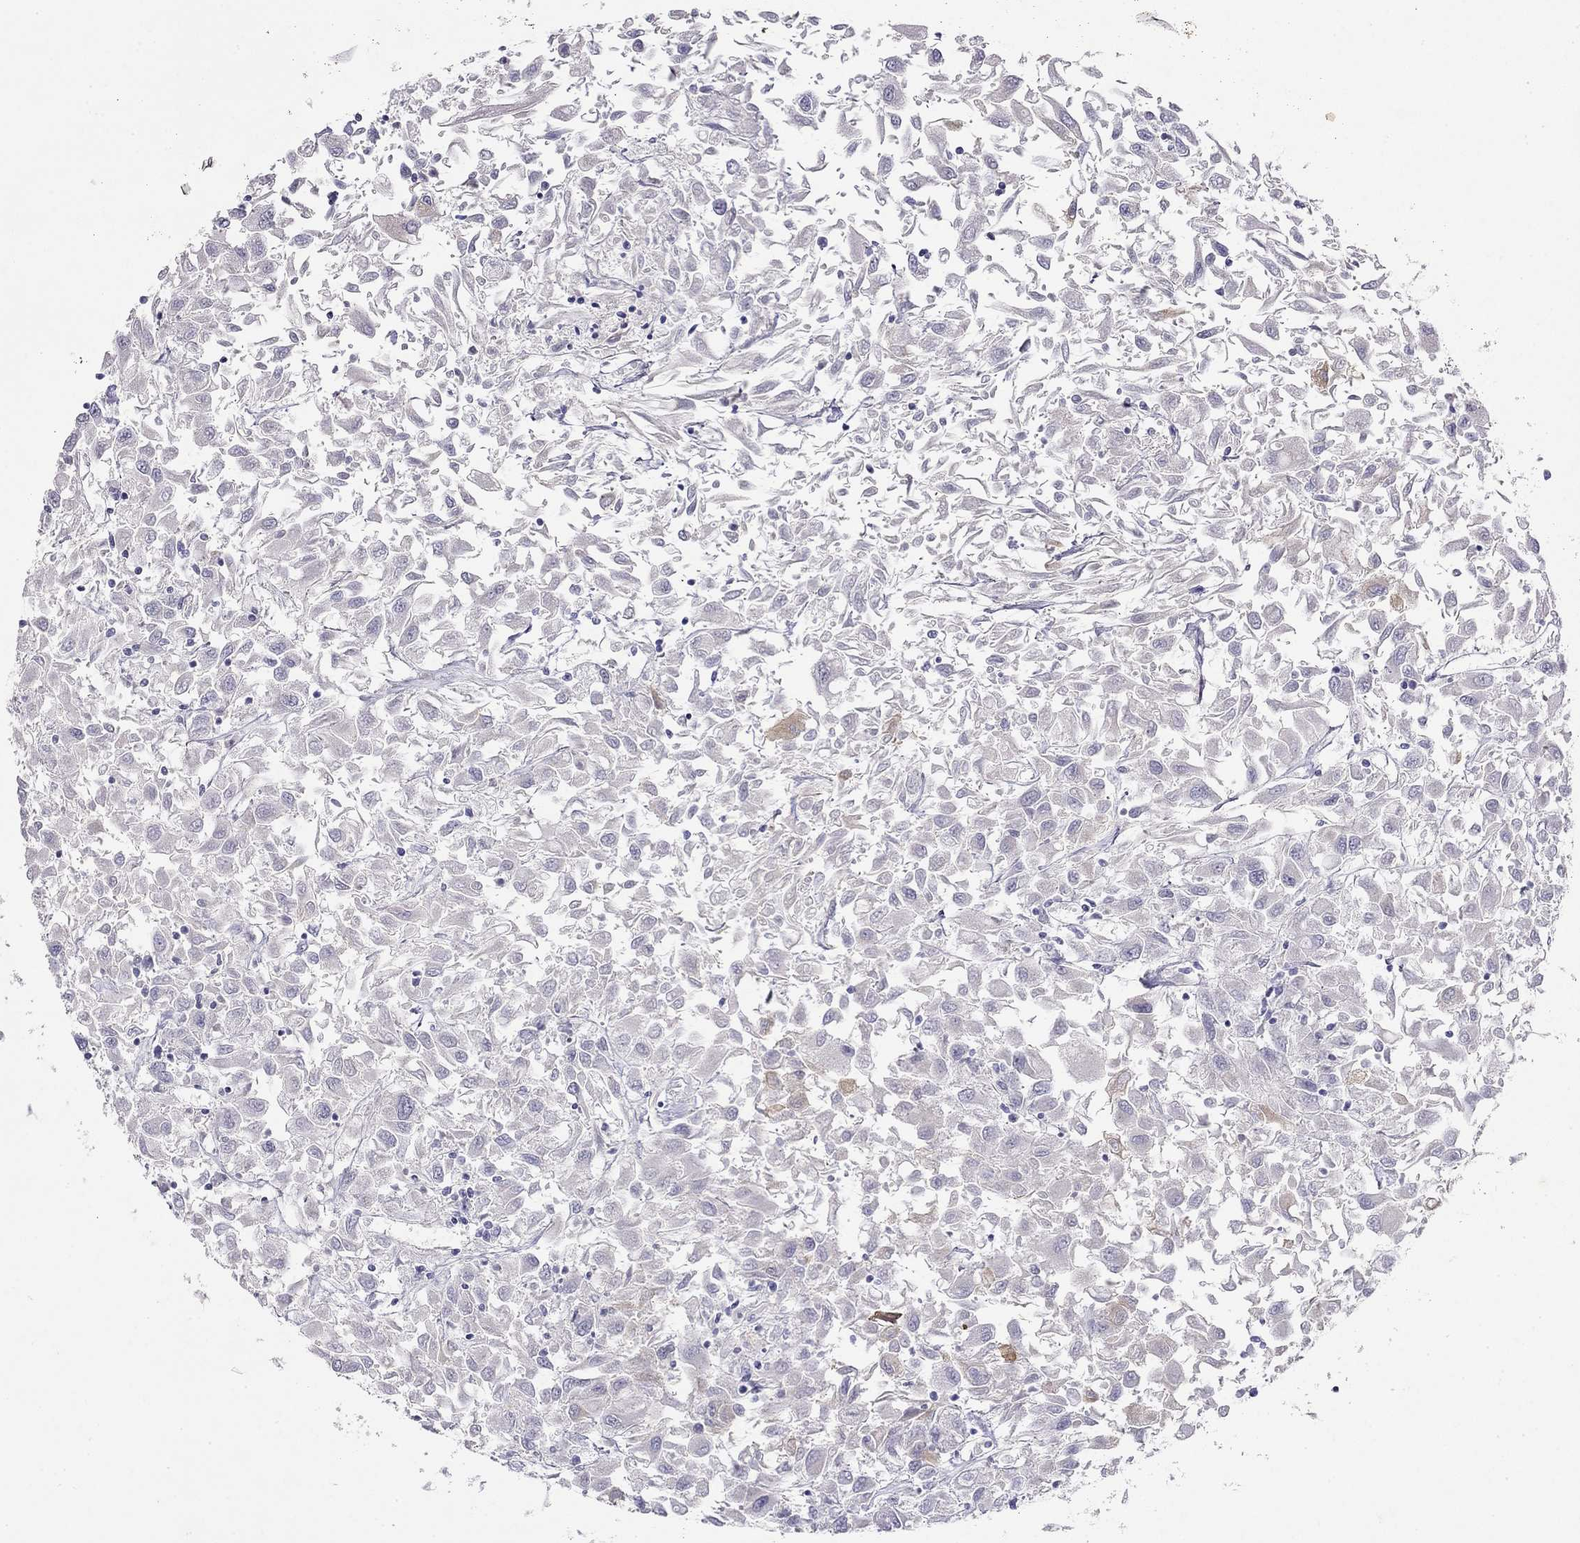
{"staining": {"intensity": "moderate", "quantity": "<25%", "location": "cytoplasmic/membranous"}, "tissue": "renal cancer", "cell_type": "Tumor cells", "image_type": "cancer", "snomed": [{"axis": "morphology", "description": "Adenocarcinoma, NOS"}, {"axis": "topography", "description": "Kidney"}], "caption": "Adenocarcinoma (renal) tissue shows moderate cytoplasmic/membranous expression in about <25% of tumor cells", "gene": "RTL1", "patient": {"sex": "female", "age": 76}}